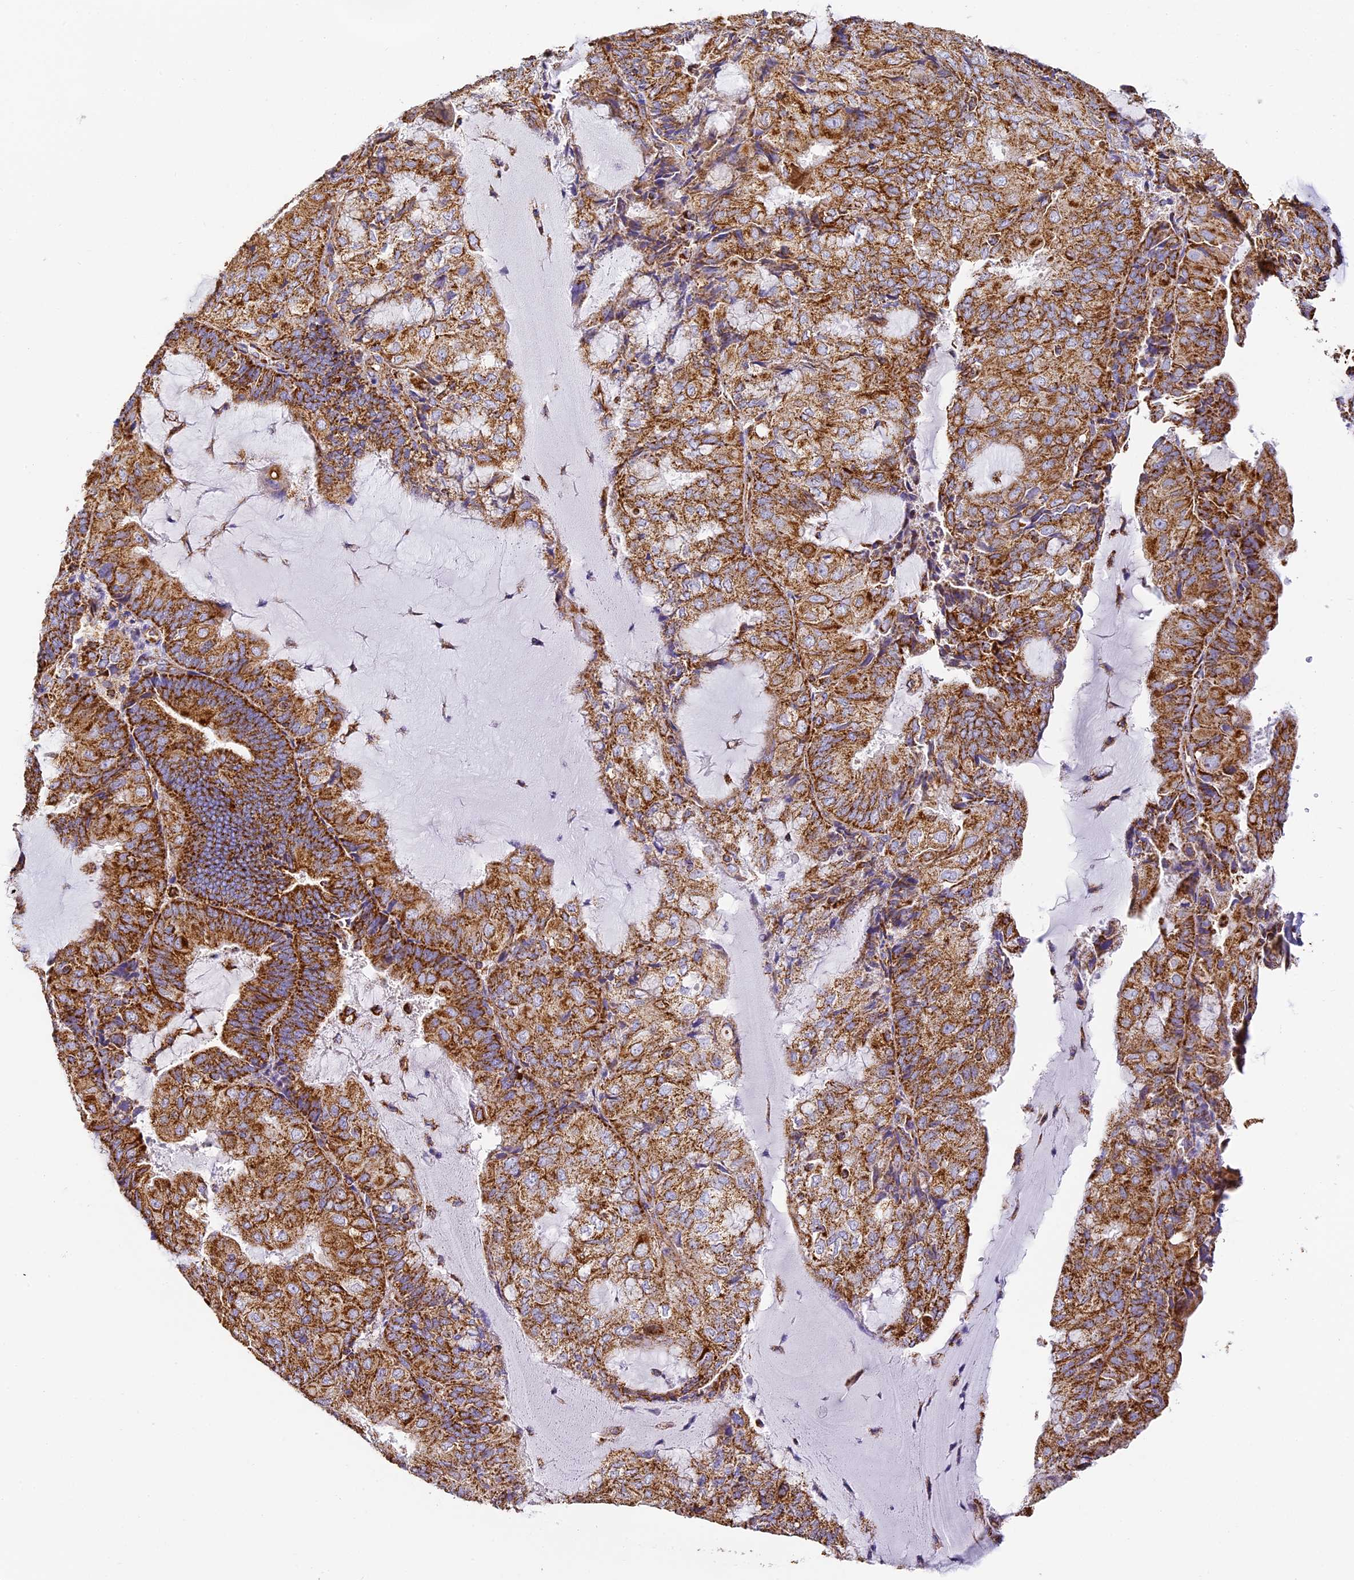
{"staining": {"intensity": "moderate", "quantity": ">75%", "location": "cytoplasmic/membranous"}, "tissue": "endometrial cancer", "cell_type": "Tumor cells", "image_type": "cancer", "snomed": [{"axis": "morphology", "description": "Adenocarcinoma, NOS"}, {"axis": "topography", "description": "Endometrium"}], "caption": "Protein staining of adenocarcinoma (endometrial) tissue shows moderate cytoplasmic/membranous staining in approximately >75% of tumor cells.", "gene": "STK17A", "patient": {"sex": "female", "age": 81}}